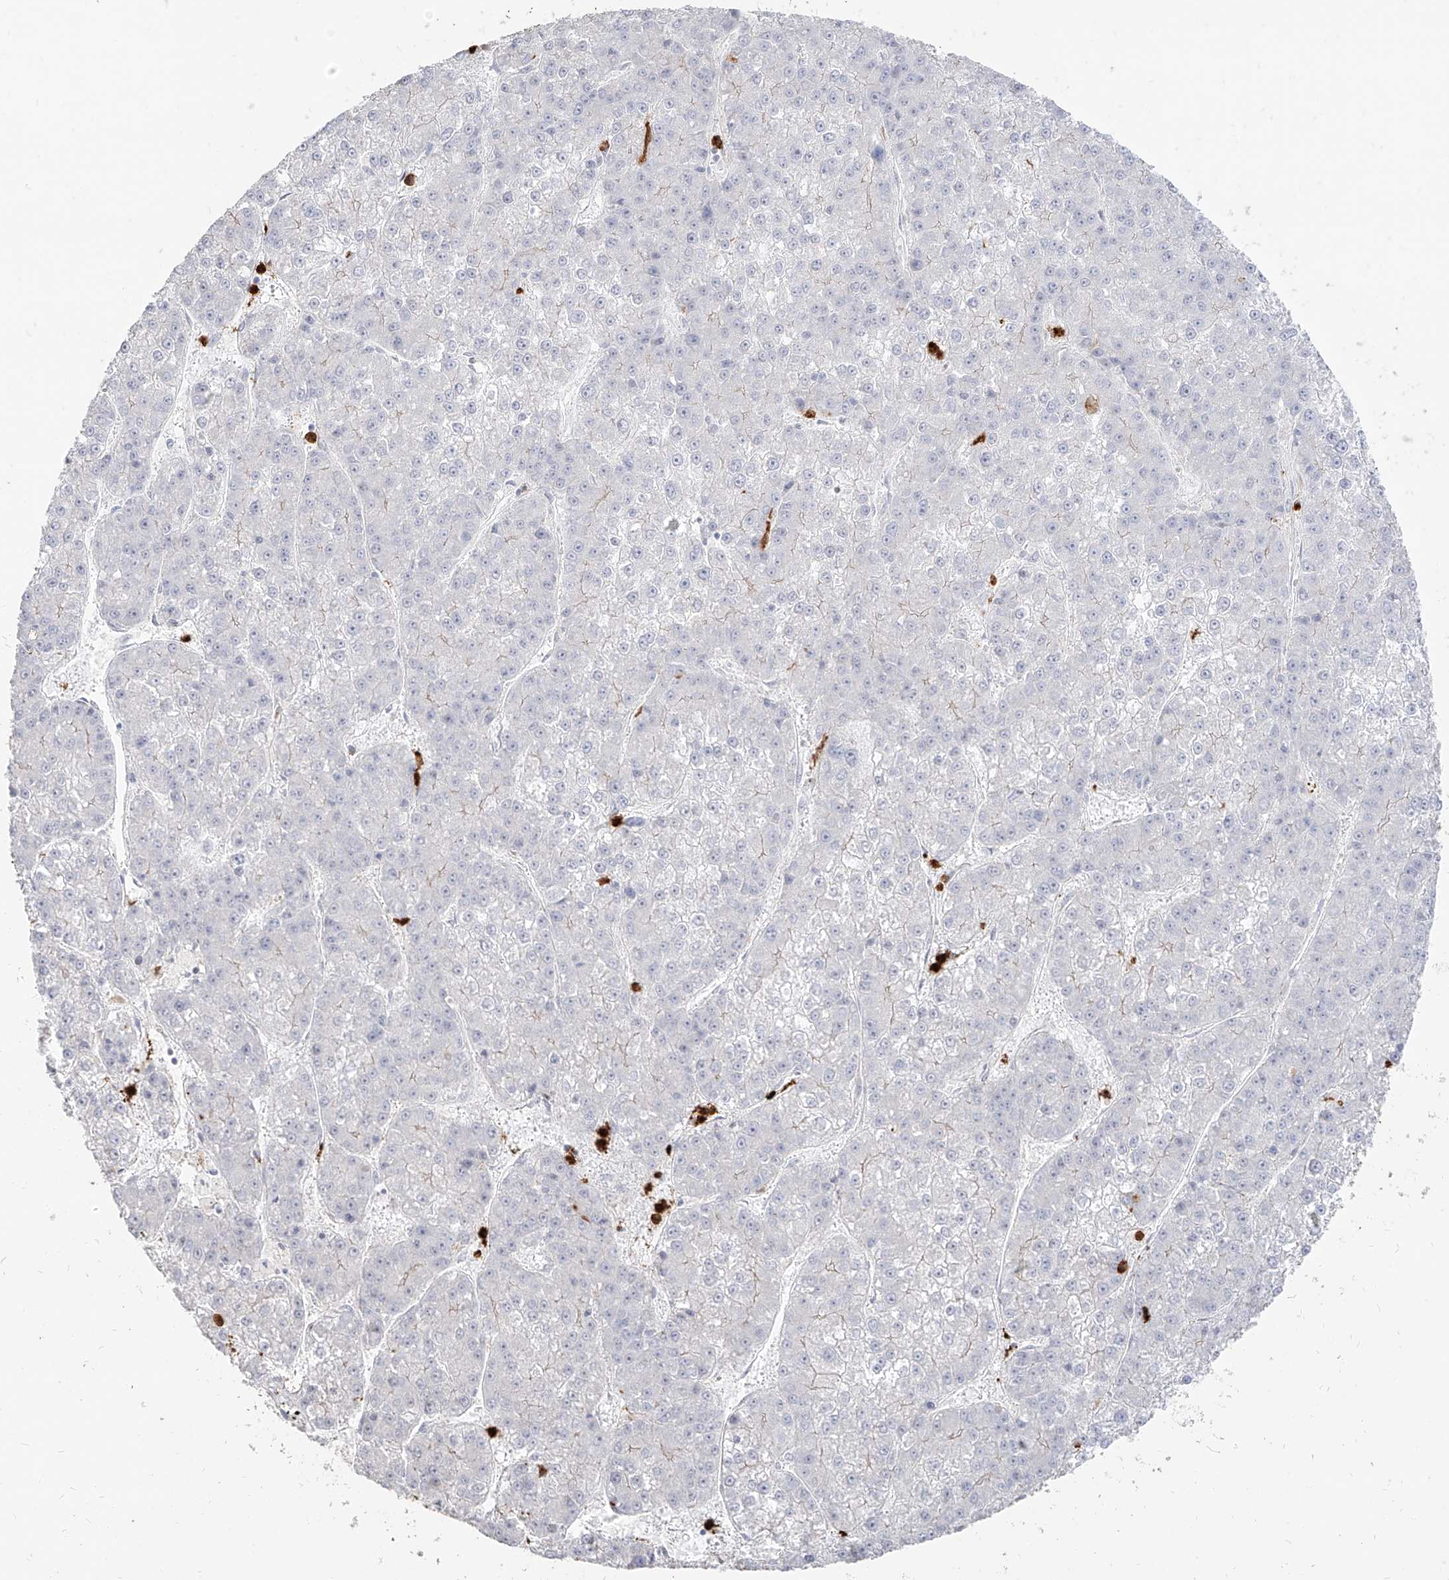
{"staining": {"intensity": "negative", "quantity": "none", "location": "none"}, "tissue": "liver cancer", "cell_type": "Tumor cells", "image_type": "cancer", "snomed": [{"axis": "morphology", "description": "Carcinoma, Hepatocellular, NOS"}, {"axis": "topography", "description": "Liver"}], "caption": "Tumor cells show no significant positivity in liver cancer.", "gene": "ZNF227", "patient": {"sex": "female", "age": 73}}